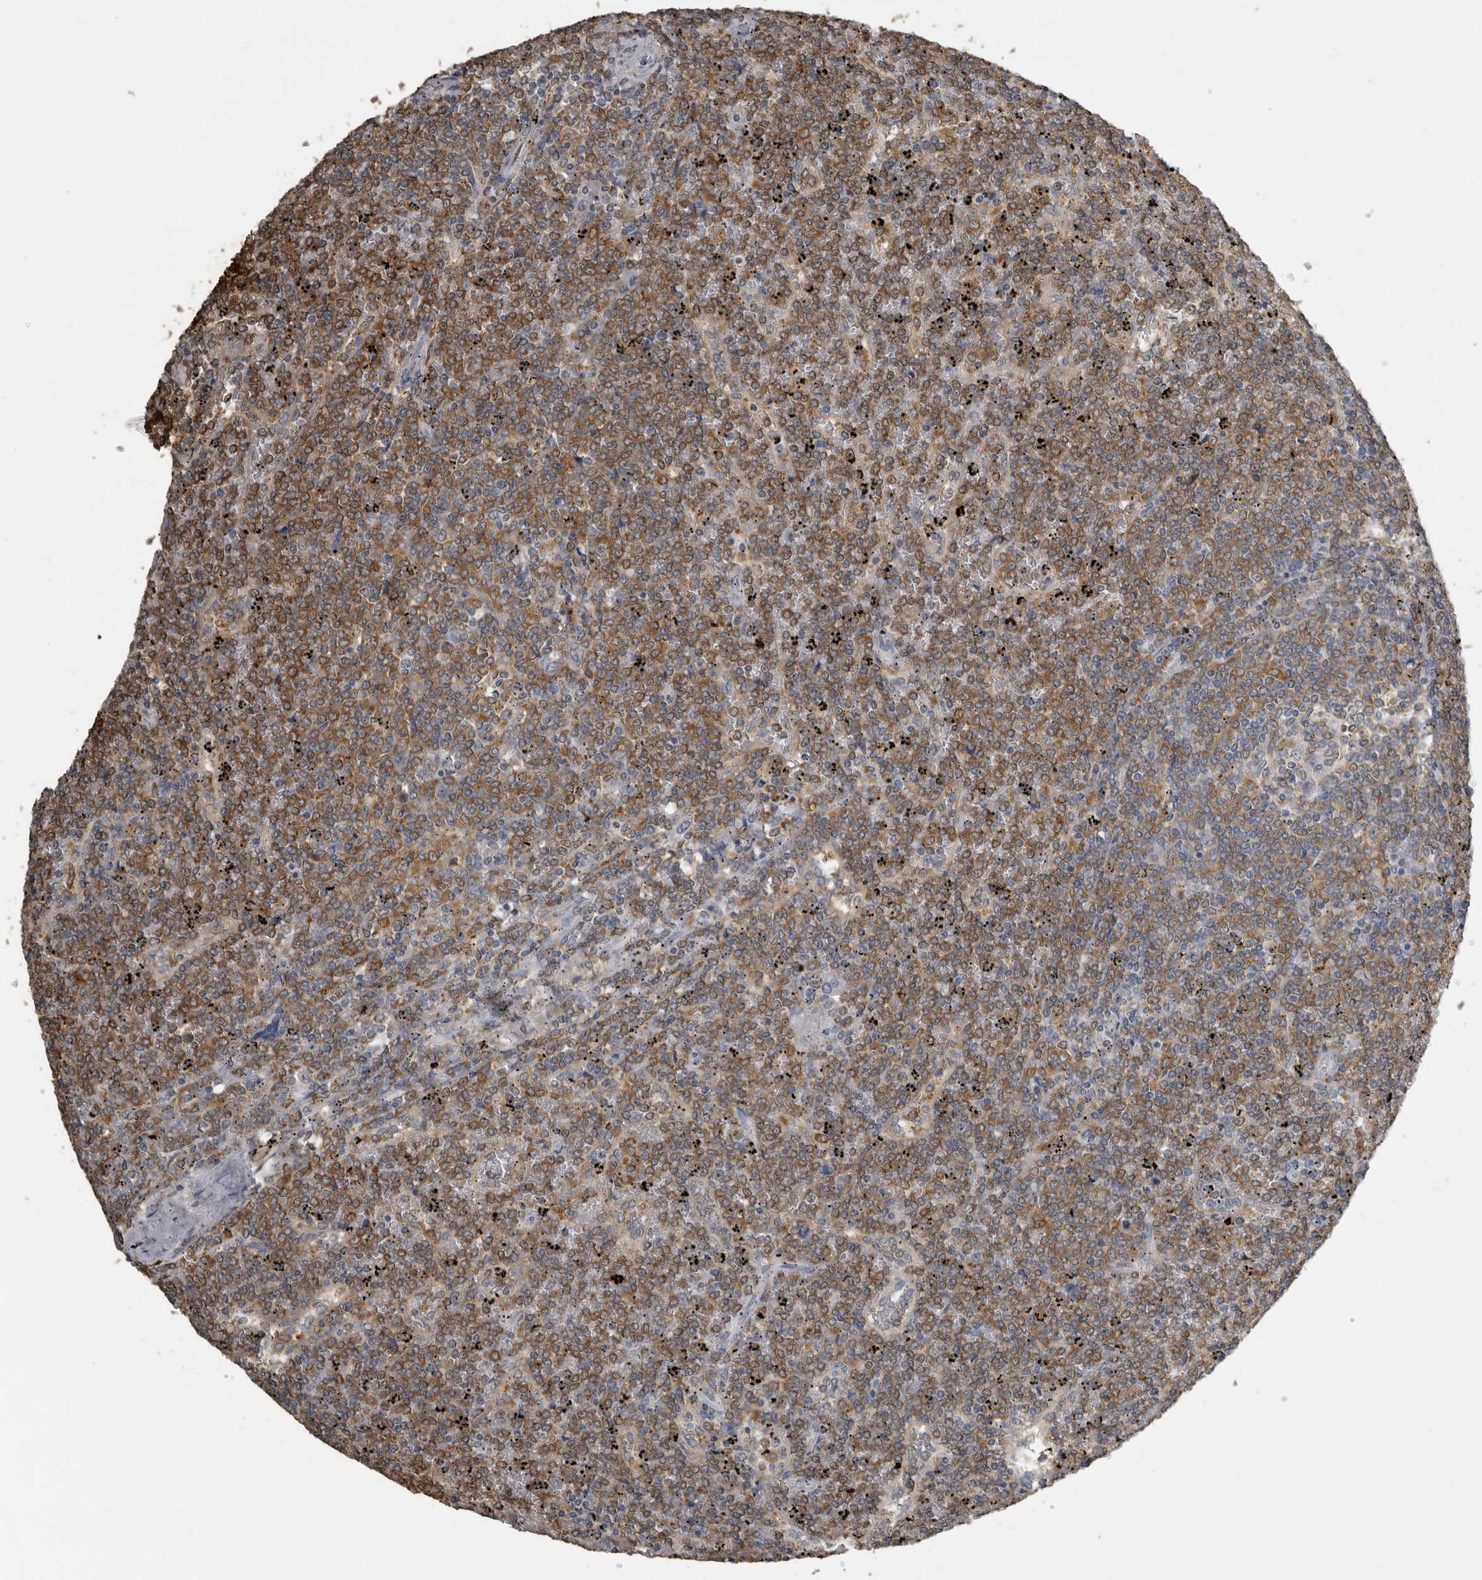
{"staining": {"intensity": "moderate", "quantity": "25%-75%", "location": "cytoplasmic/membranous"}, "tissue": "lymphoma", "cell_type": "Tumor cells", "image_type": "cancer", "snomed": [{"axis": "morphology", "description": "Malignant lymphoma, non-Hodgkin's type, Low grade"}, {"axis": "topography", "description": "Spleen"}], "caption": "Immunohistochemical staining of malignant lymphoma, non-Hodgkin's type (low-grade) reveals moderate cytoplasmic/membranous protein staining in about 25%-75% of tumor cells.", "gene": "PIK3AP1", "patient": {"sex": "female", "age": 19}}